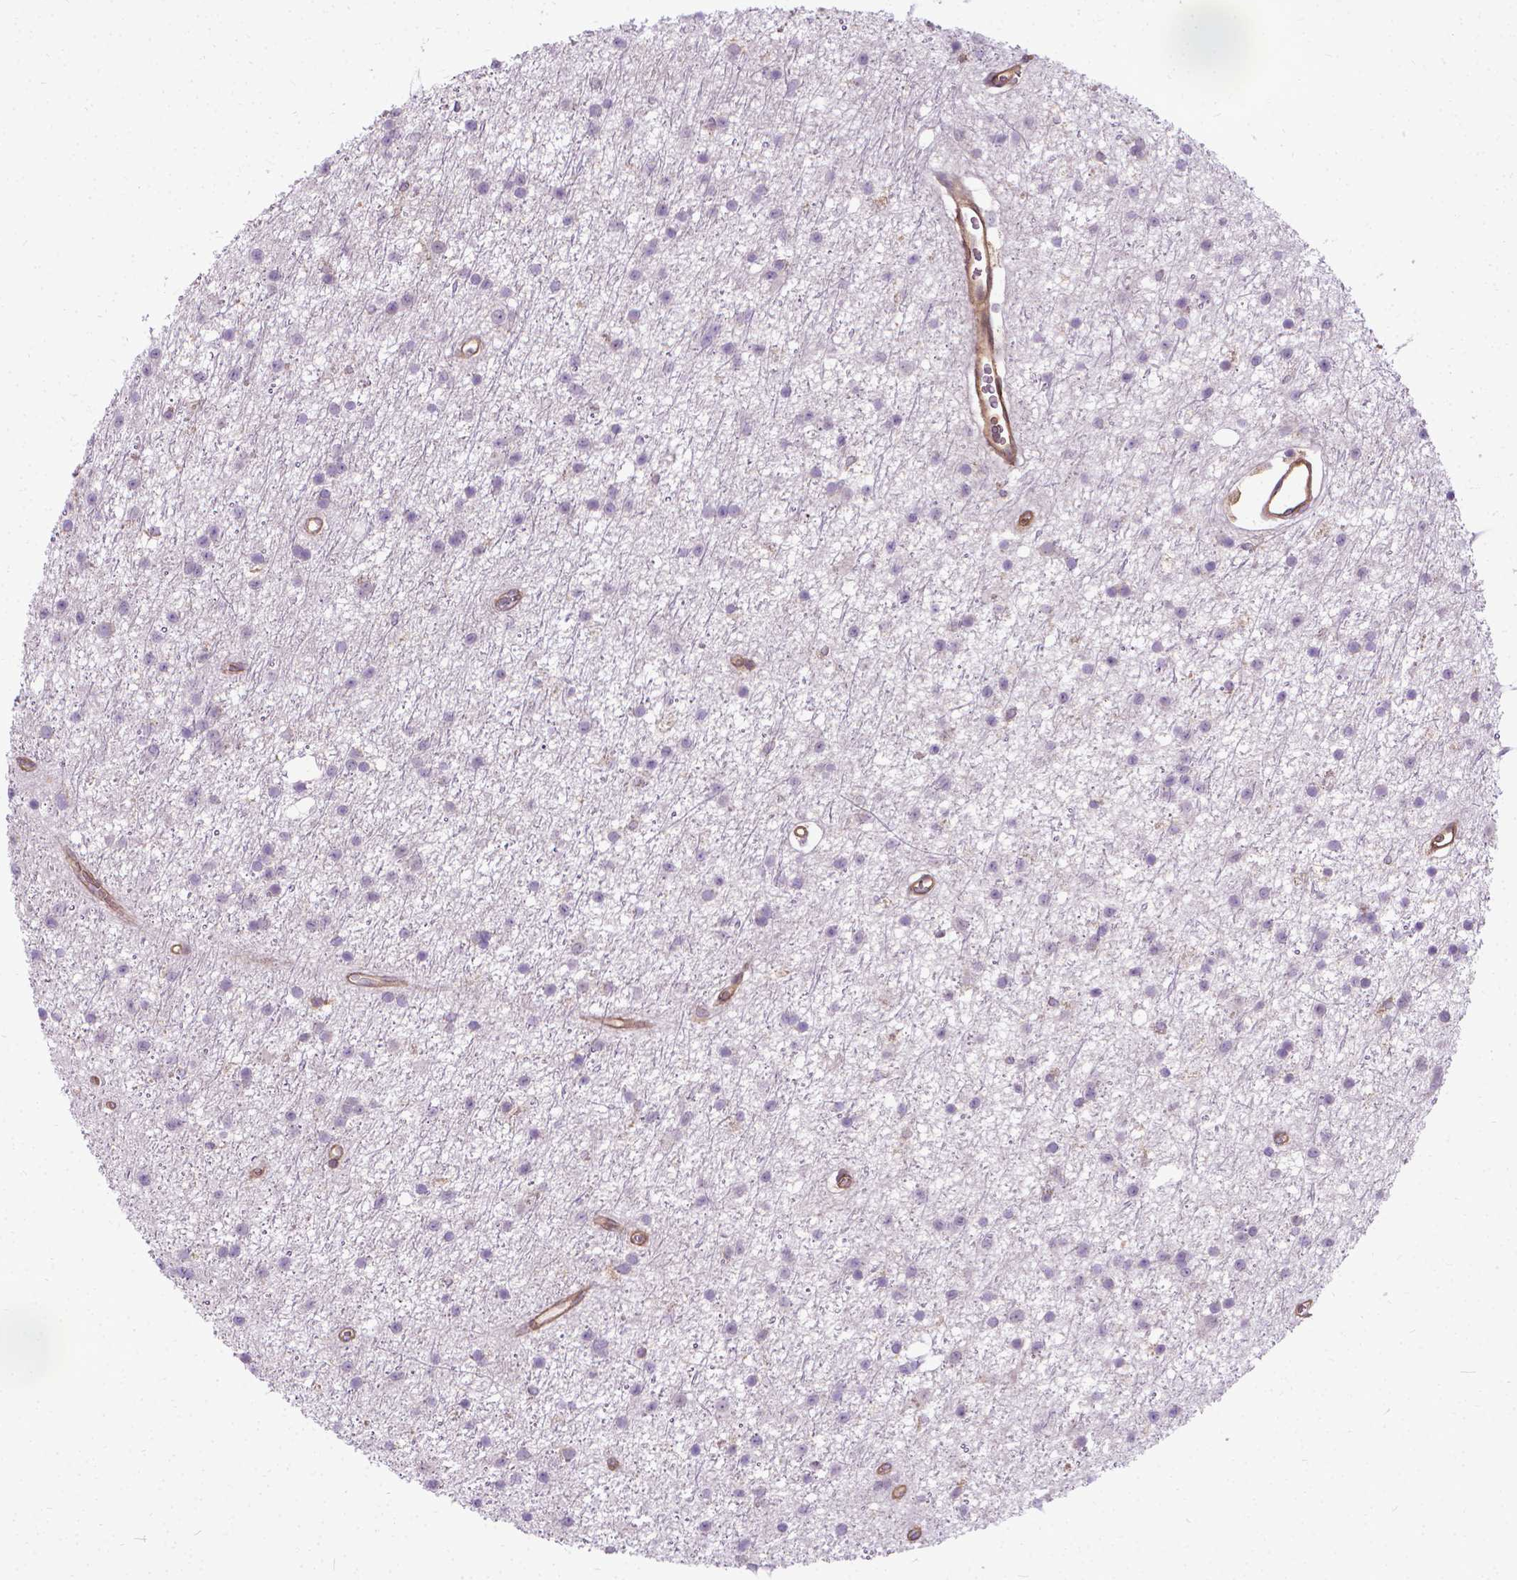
{"staining": {"intensity": "negative", "quantity": "none", "location": "none"}, "tissue": "glioma", "cell_type": "Tumor cells", "image_type": "cancer", "snomed": [{"axis": "morphology", "description": "Glioma, malignant, Low grade"}, {"axis": "topography", "description": "Brain"}], "caption": "Malignant glioma (low-grade) stained for a protein using IHC shows no expression tumor cells.", "gene": "CFAP299", "patient": {"sex": "male", "age": 27}}